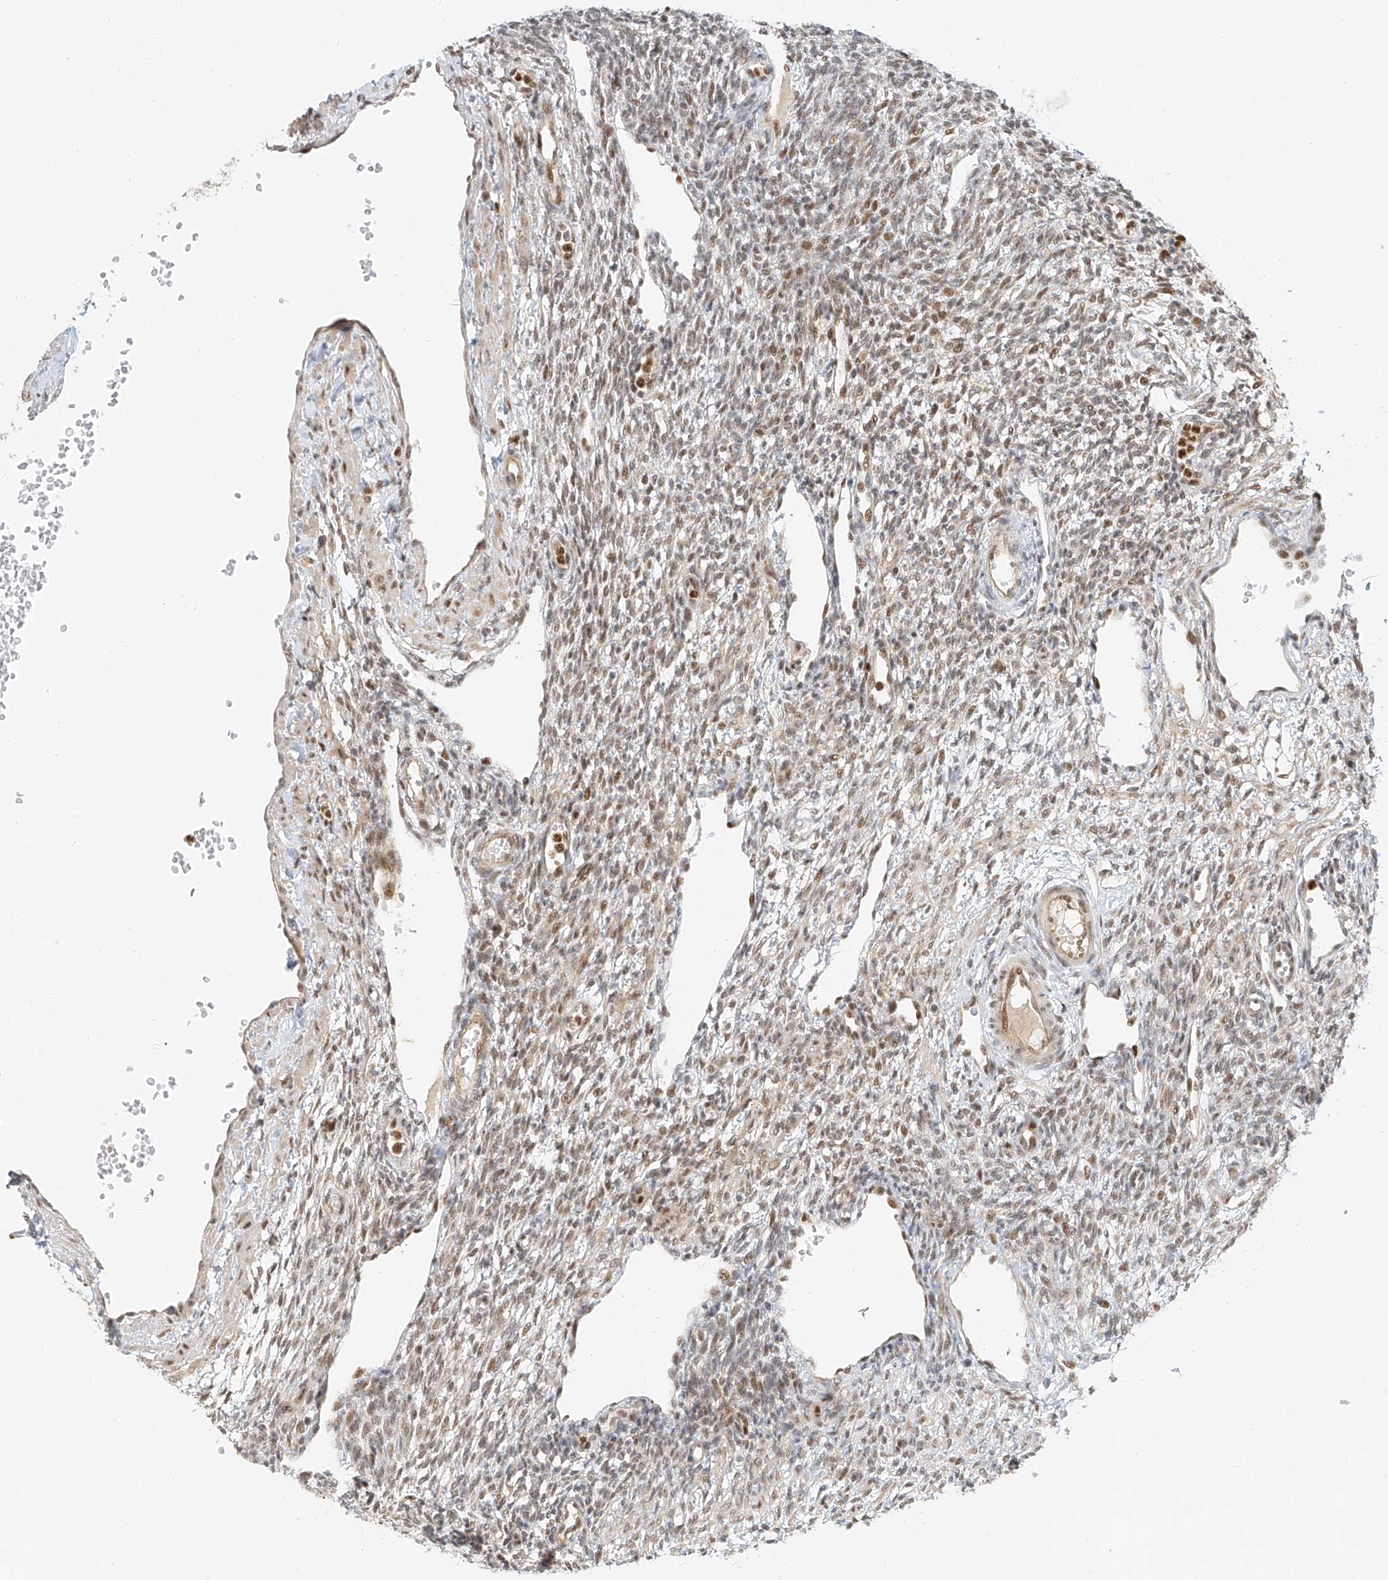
{"staining": {"intensity": "moderate", "quantity": "25%-75%", "location": "nuclear"}, "tissue": "ovary", "cell_type": "Ovarian stroma cells", "image_type": "normal", "snomed": [{"axis": "morphology", "description": "Normal tissue, NOS"}, {"axis": "morphology", "description": "Cyst, NOS"}, {"axis": "topography", "description": "Ovary"}], "caption": "Immunohistochemistry of benign ovary shows medium levels of moderate nuclear positivity in about 25%-75% of ovarian stroma cells.", "gene": "CXorf58", "patient": {"sex": "female", "age": 33}}